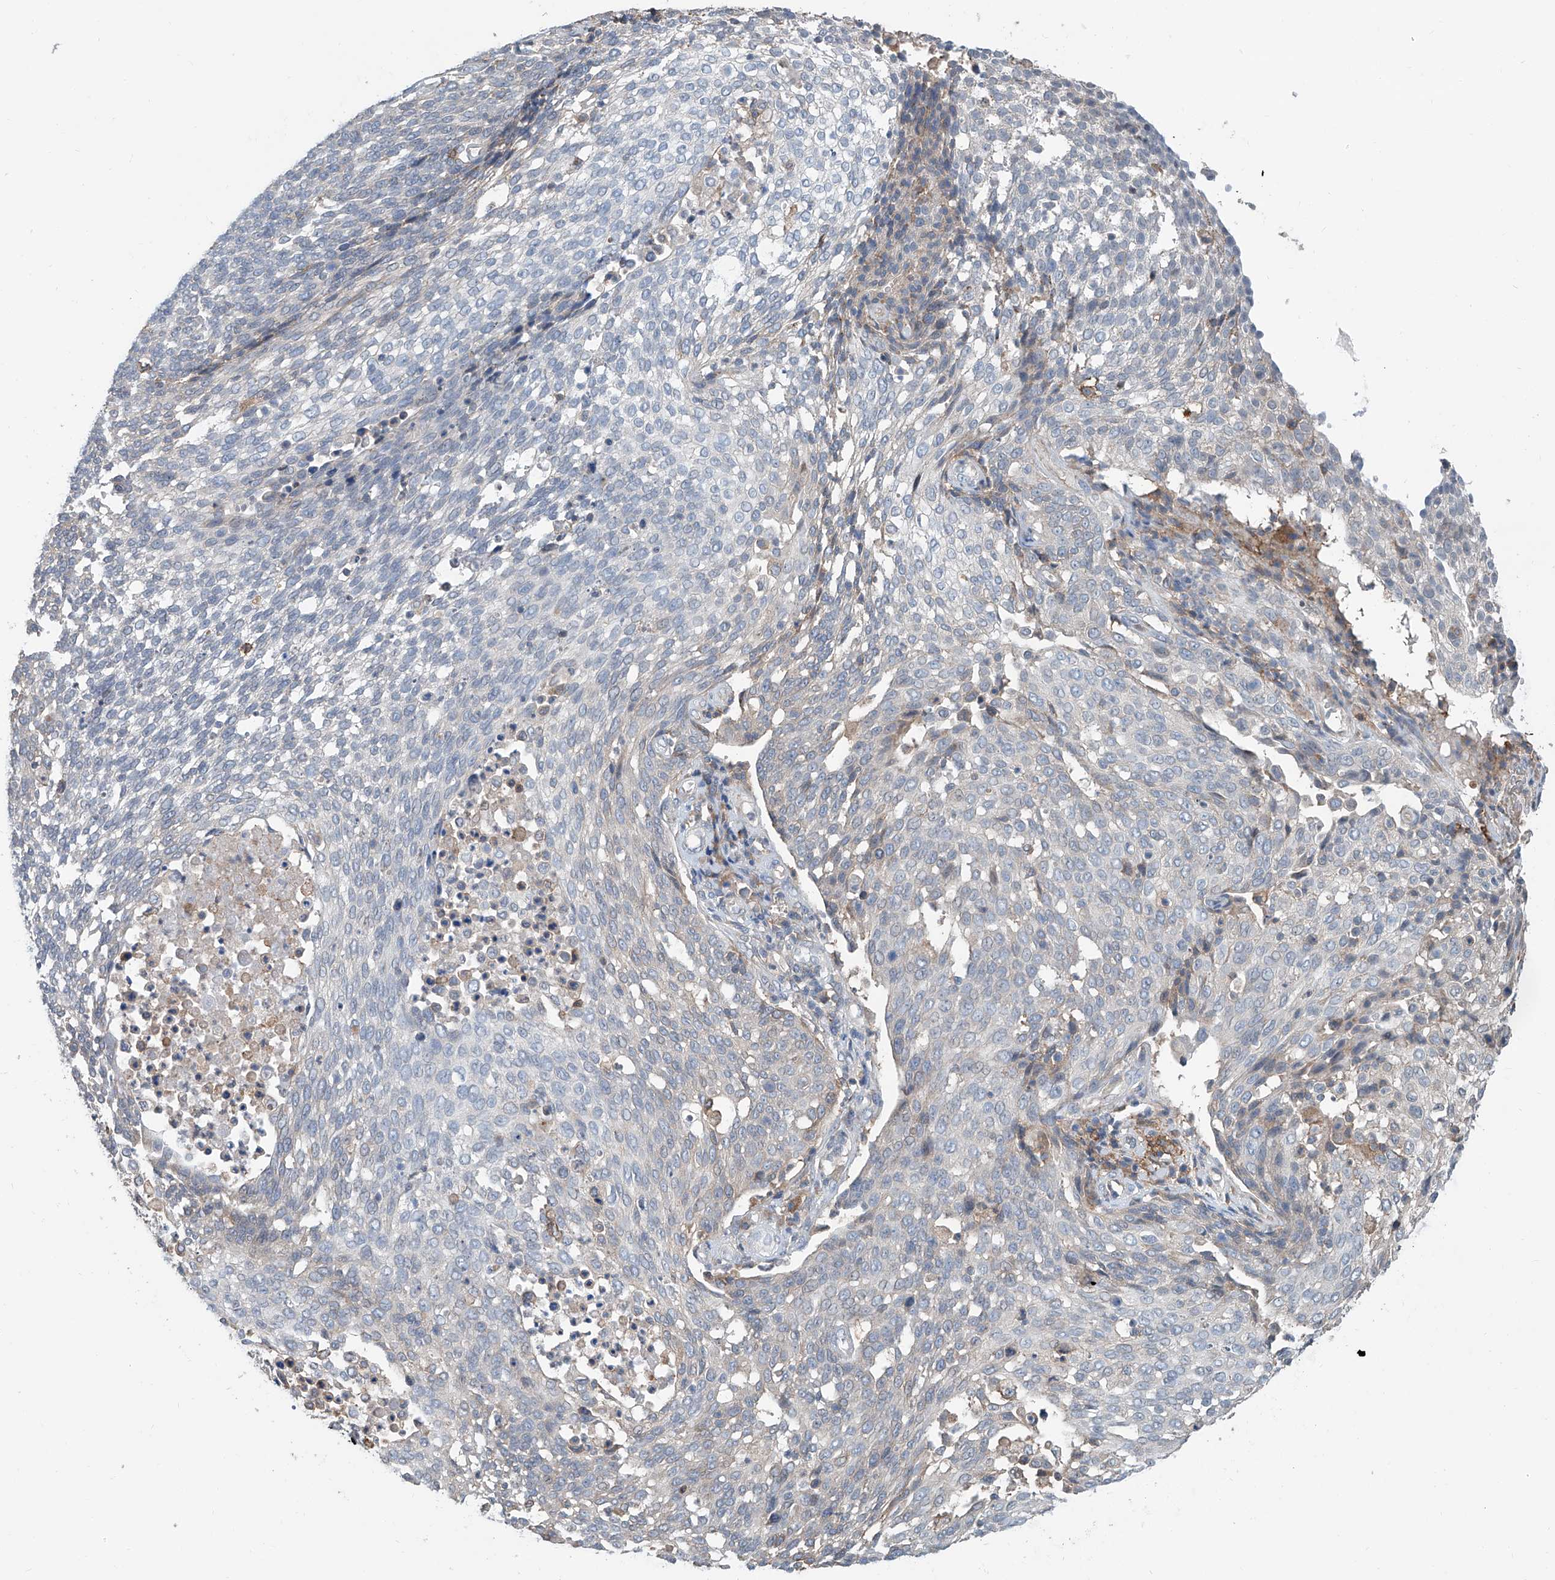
{"staining": {"intensity": "negative", "quantity": "none", "location": "none"}, "tissue": "cervical cancer", "cell_type": "Tumor cells", "image_type": "cancer", "snomed": [{"axis": "morphology", "description": "Squamous cell carcinoma, NOS"}, {"axis": "topography", "description": "Cervix"}], "caption": "Immunohistochemistry histopathology image of human cervical cancer stained for a protein (brown), which demonstrates no positivity in tumor cells.", "gene": "KCNK10", "patient": {"sex": "female", "age": 34}}